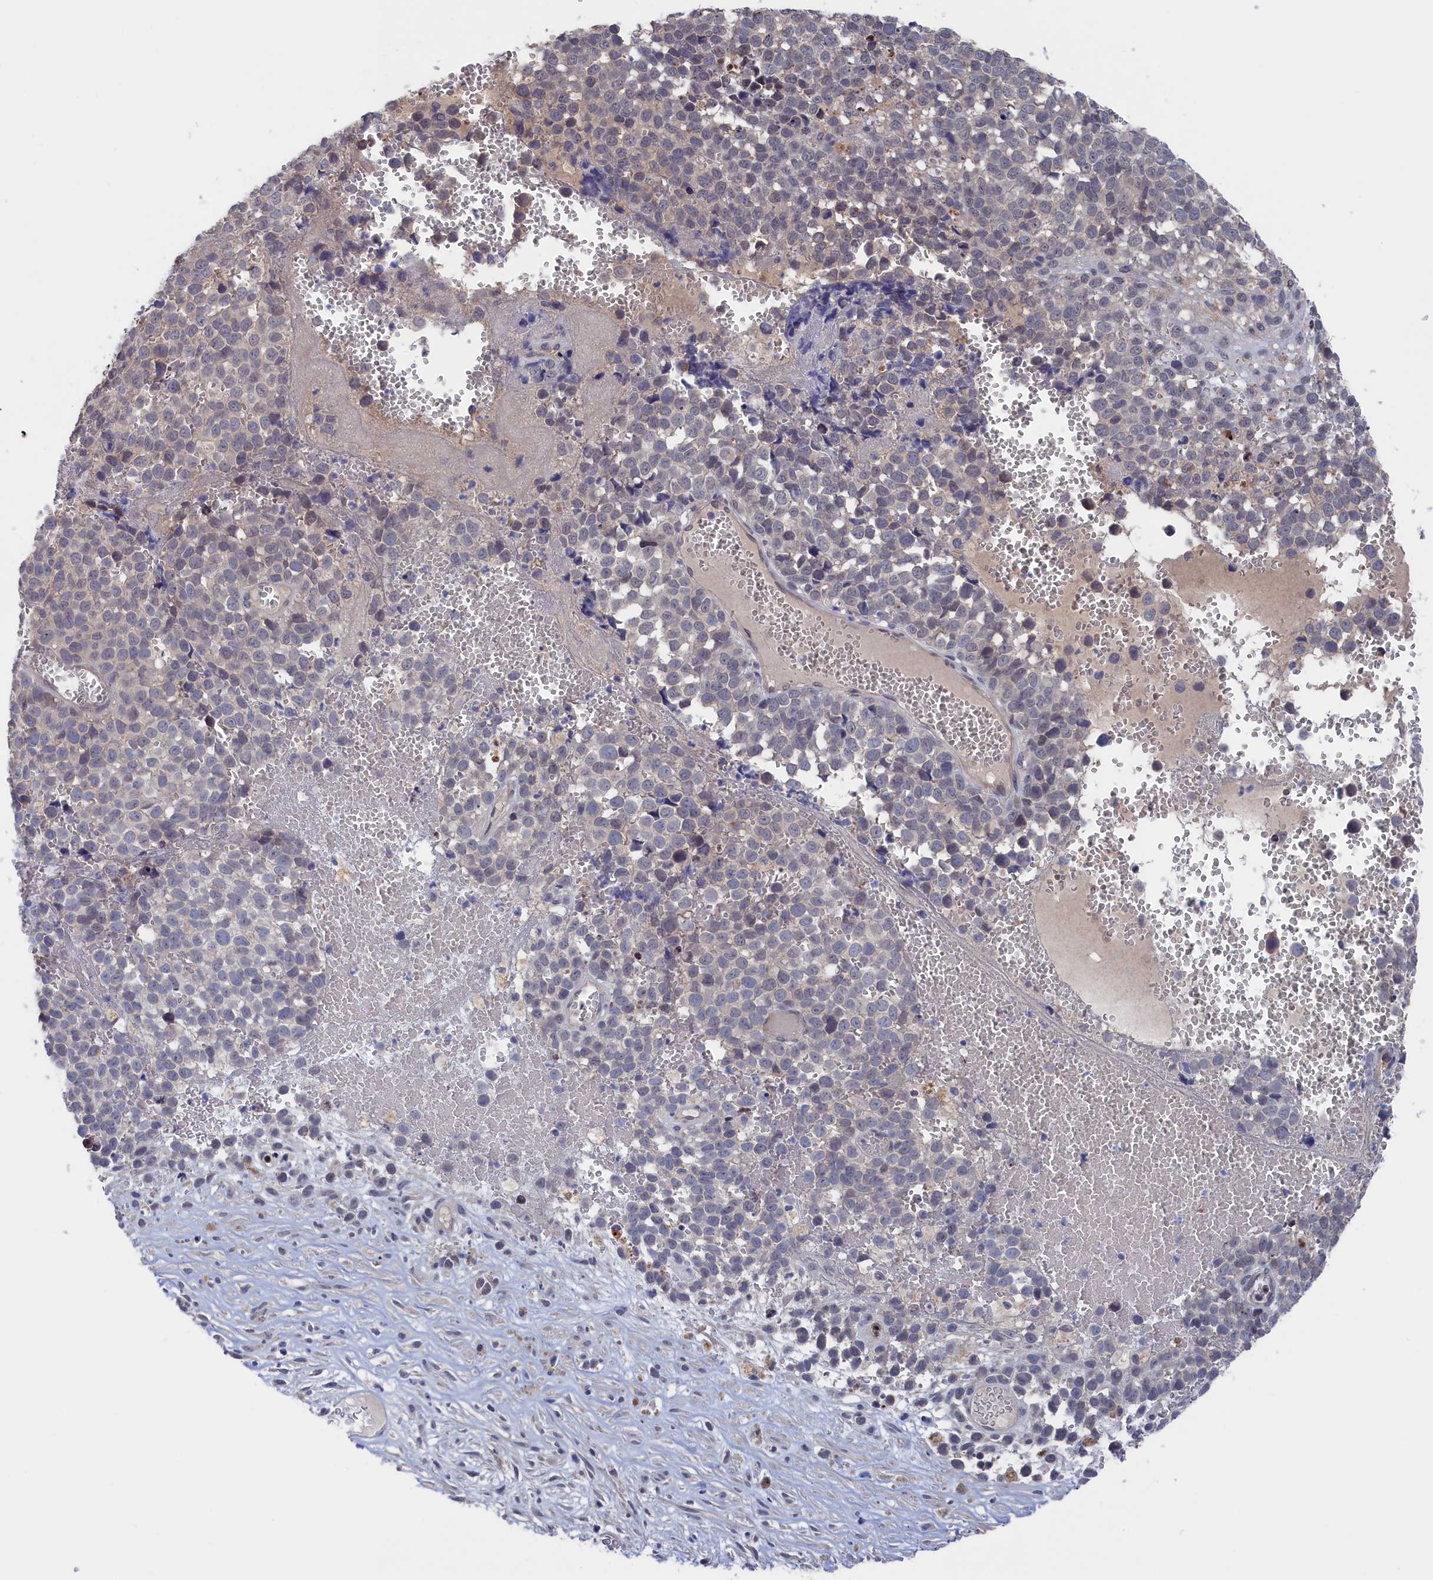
{"staining": {"intensity": "negative", "quantity": "none", "location": "none"}, "tissue": "melanoma", "cell_type": "Tumor cells", "image_type": "cancer", "snomed": [{"axis": "morphology", "description": "Malignant melanoma, NOS"}, {"axis": "topography", "description": "Nose, NOS"}], "caption": "Tumor cells show no significant staining in melanoma.", "gene": "NUTF2", "patient": {"sex": "female", "age": 48}}